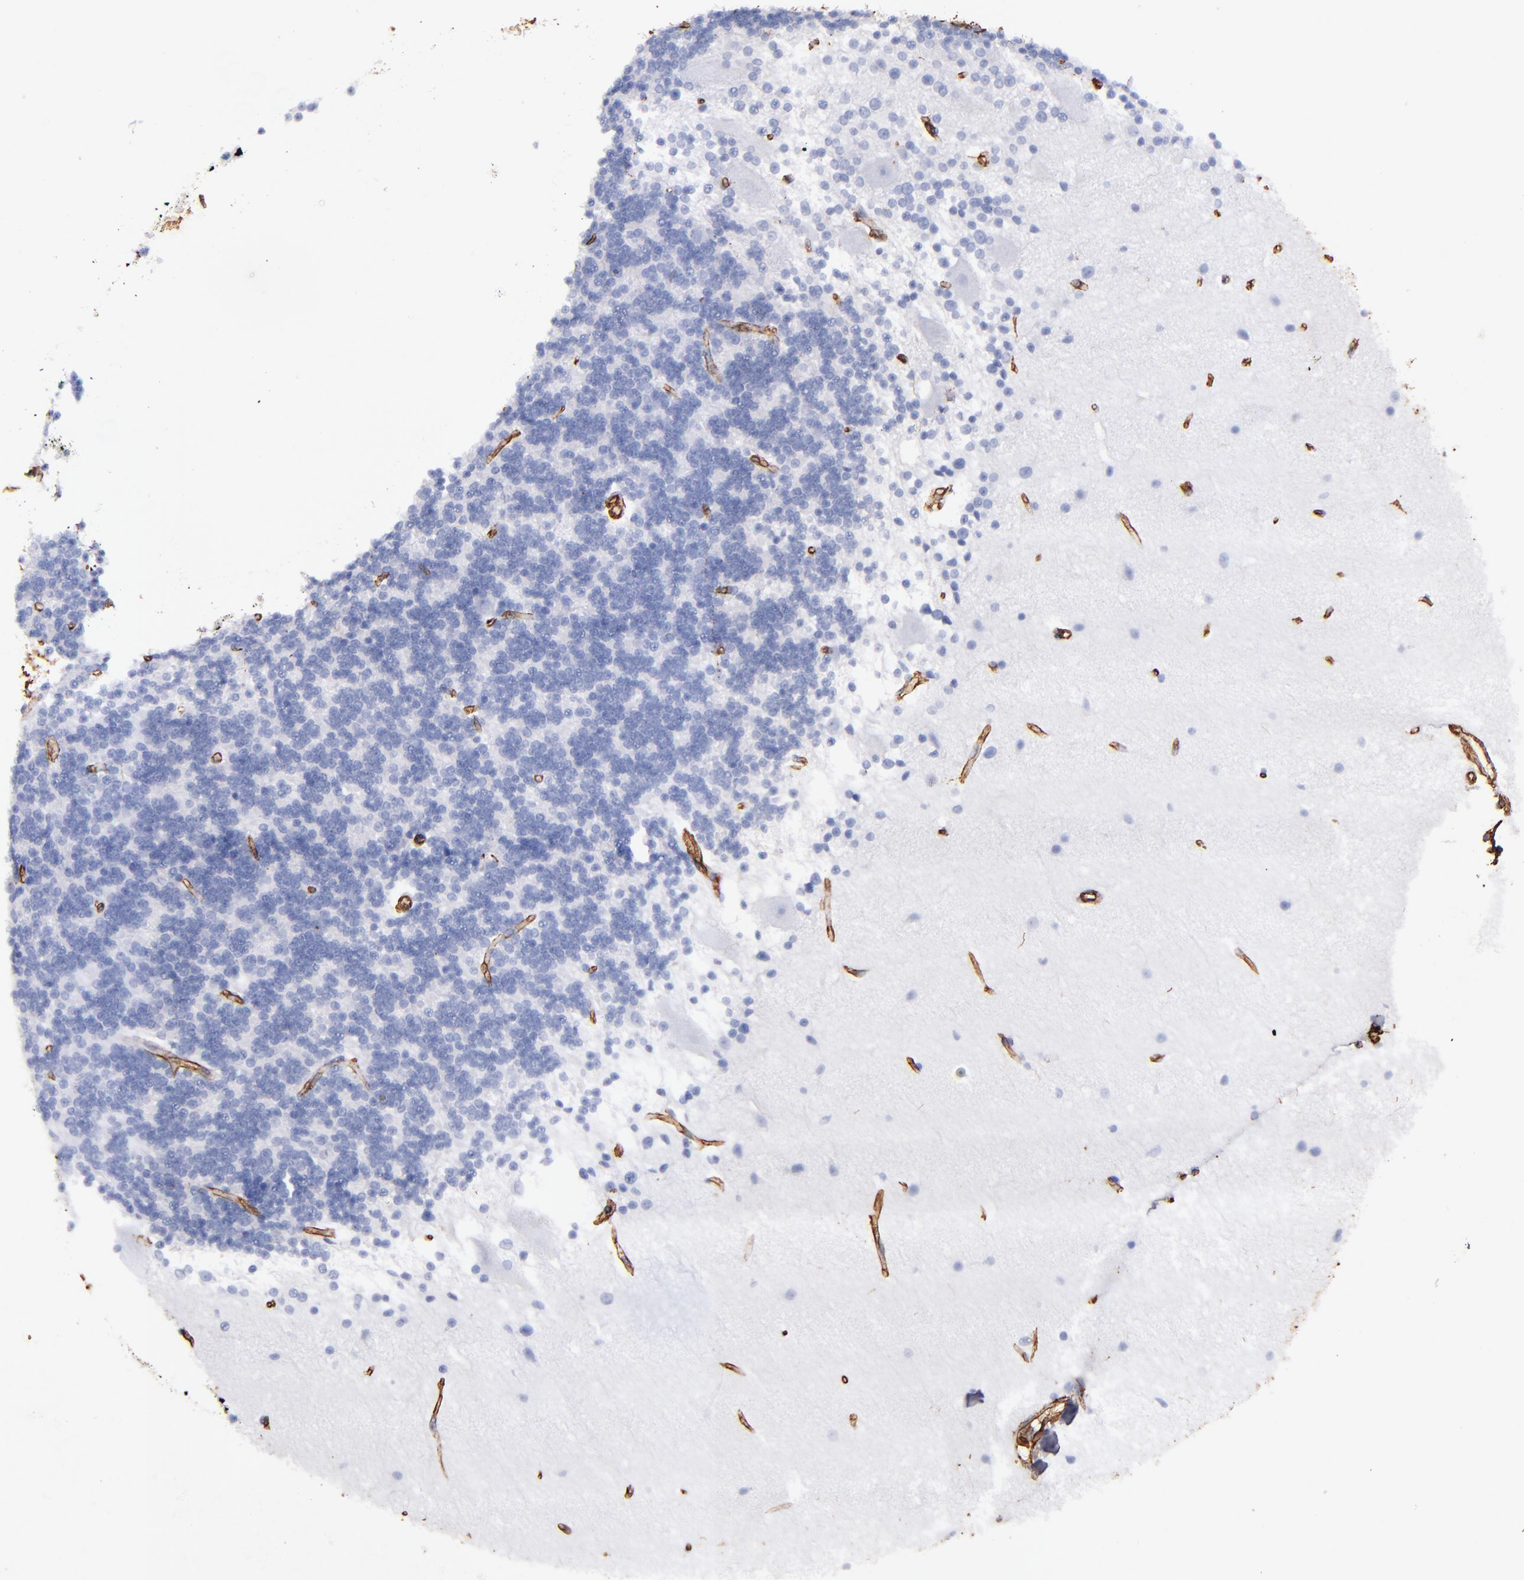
{"staining": {"intensity": "negative", "quantity": "none", "location": "none"}, "tissue": "cerebellum", "cell_type": "Cells in granular layer", "image_type": "normal", "snomed": [{"axis": "morphology", "description": "Normal tissue, NOS"}, {"axis": "topography", "description": "Cerebellum"}], "caption": "IHC image of benign cerebellum: cerebellum stained with DAB (3,3'-diaminobenzidine) displays no significant protein expression in cells in granular layer. (DAB IHC with hematoxylin counter stain).", "gene": "VIM", "patient": {"sex": "female", "age": 54}}